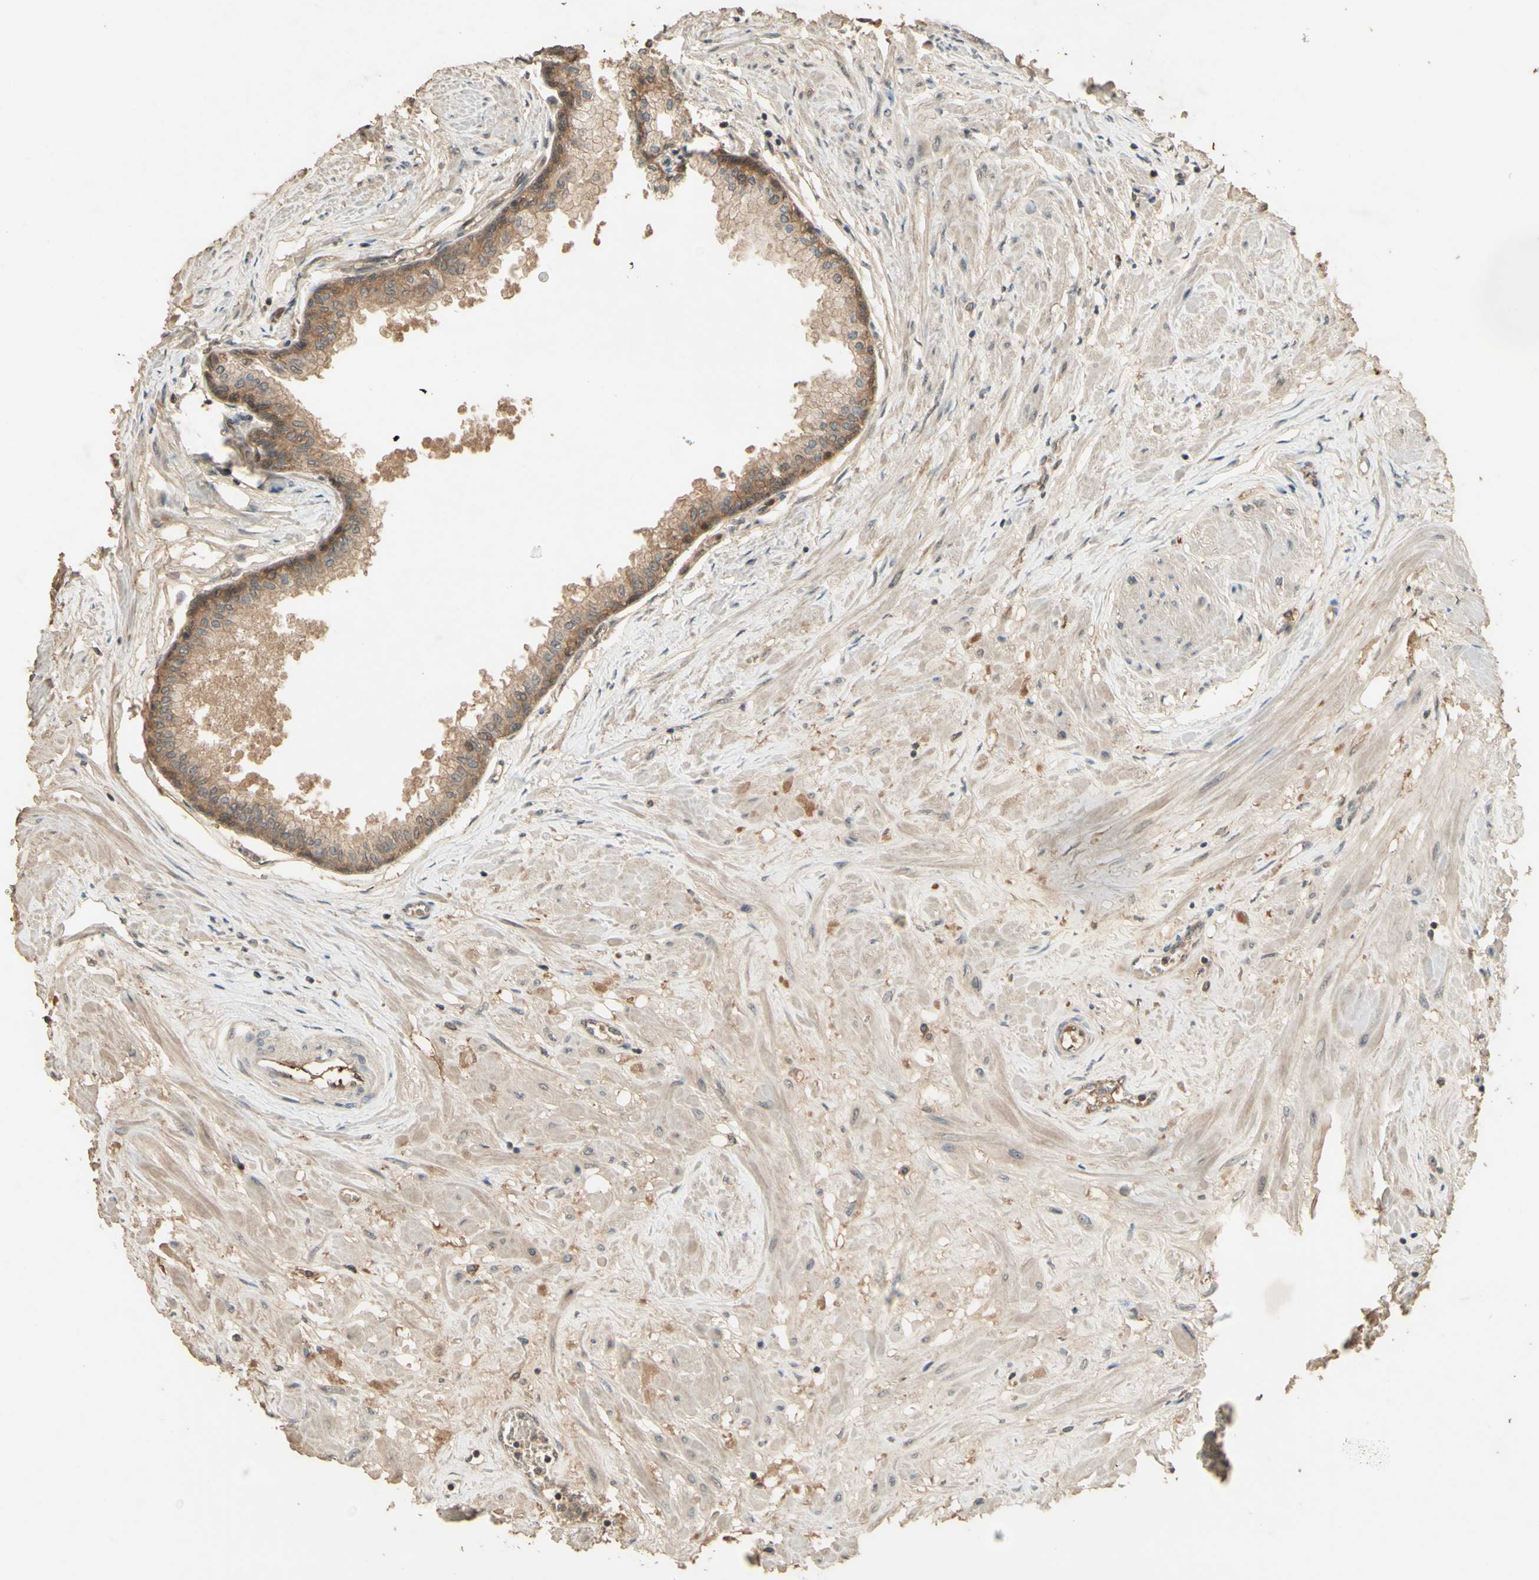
{"staining": {"intensity": "moderate", "quantity": ">75%", "location": "cytoplasmic/membranous"}, "tissue": "prostate", "cell_type": "Glandular cells", "image_type": "normal", "snomed": [{"axis": "morphology", "description": "Normal tissue, NOS"}, {"axis": "topography", "description": "Prostate"}, {"axis": "topography", "description": "Seminal veicle"}], "caption": "This is a photomicrograph of IHC staining of unremarkable prostate, which shows moderate positivity in the cytoplasmic/membranous of glandular cells.", "gene": "SMAD9", "patient": {"sex": "male", "age": 60}}